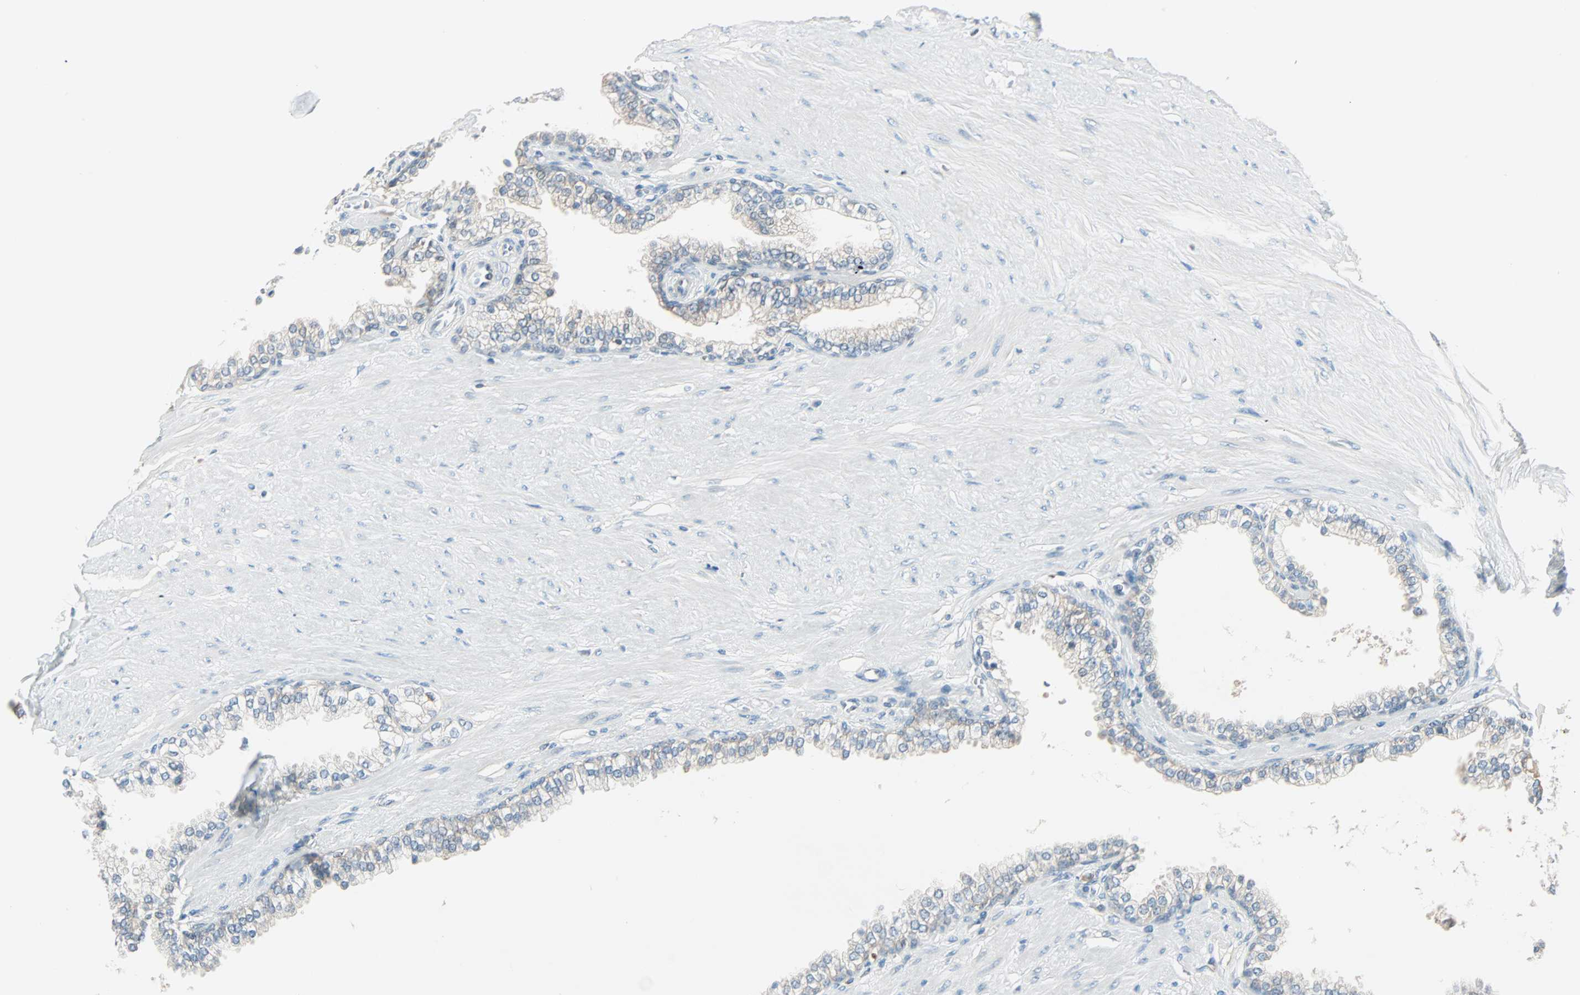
{"staining": {"intensity": "weak", "quantity": "<25%", "location": "cytoplasmic/membranous"}, "tissue": "prostate", "cell_type": "Glandular cells", "image_type": "normal", "snomed": [{"axis": "morphology", "description": "Normal tissue, NOS"}, {"axis": "topography", "description": "Prostate"}], "caption": "Prostate stained for a protein using immunohistochemistry demonstrates no positivity glandular cells.", "gene": "SMIM8", "patient": {"sex": "male", "age": 64}}